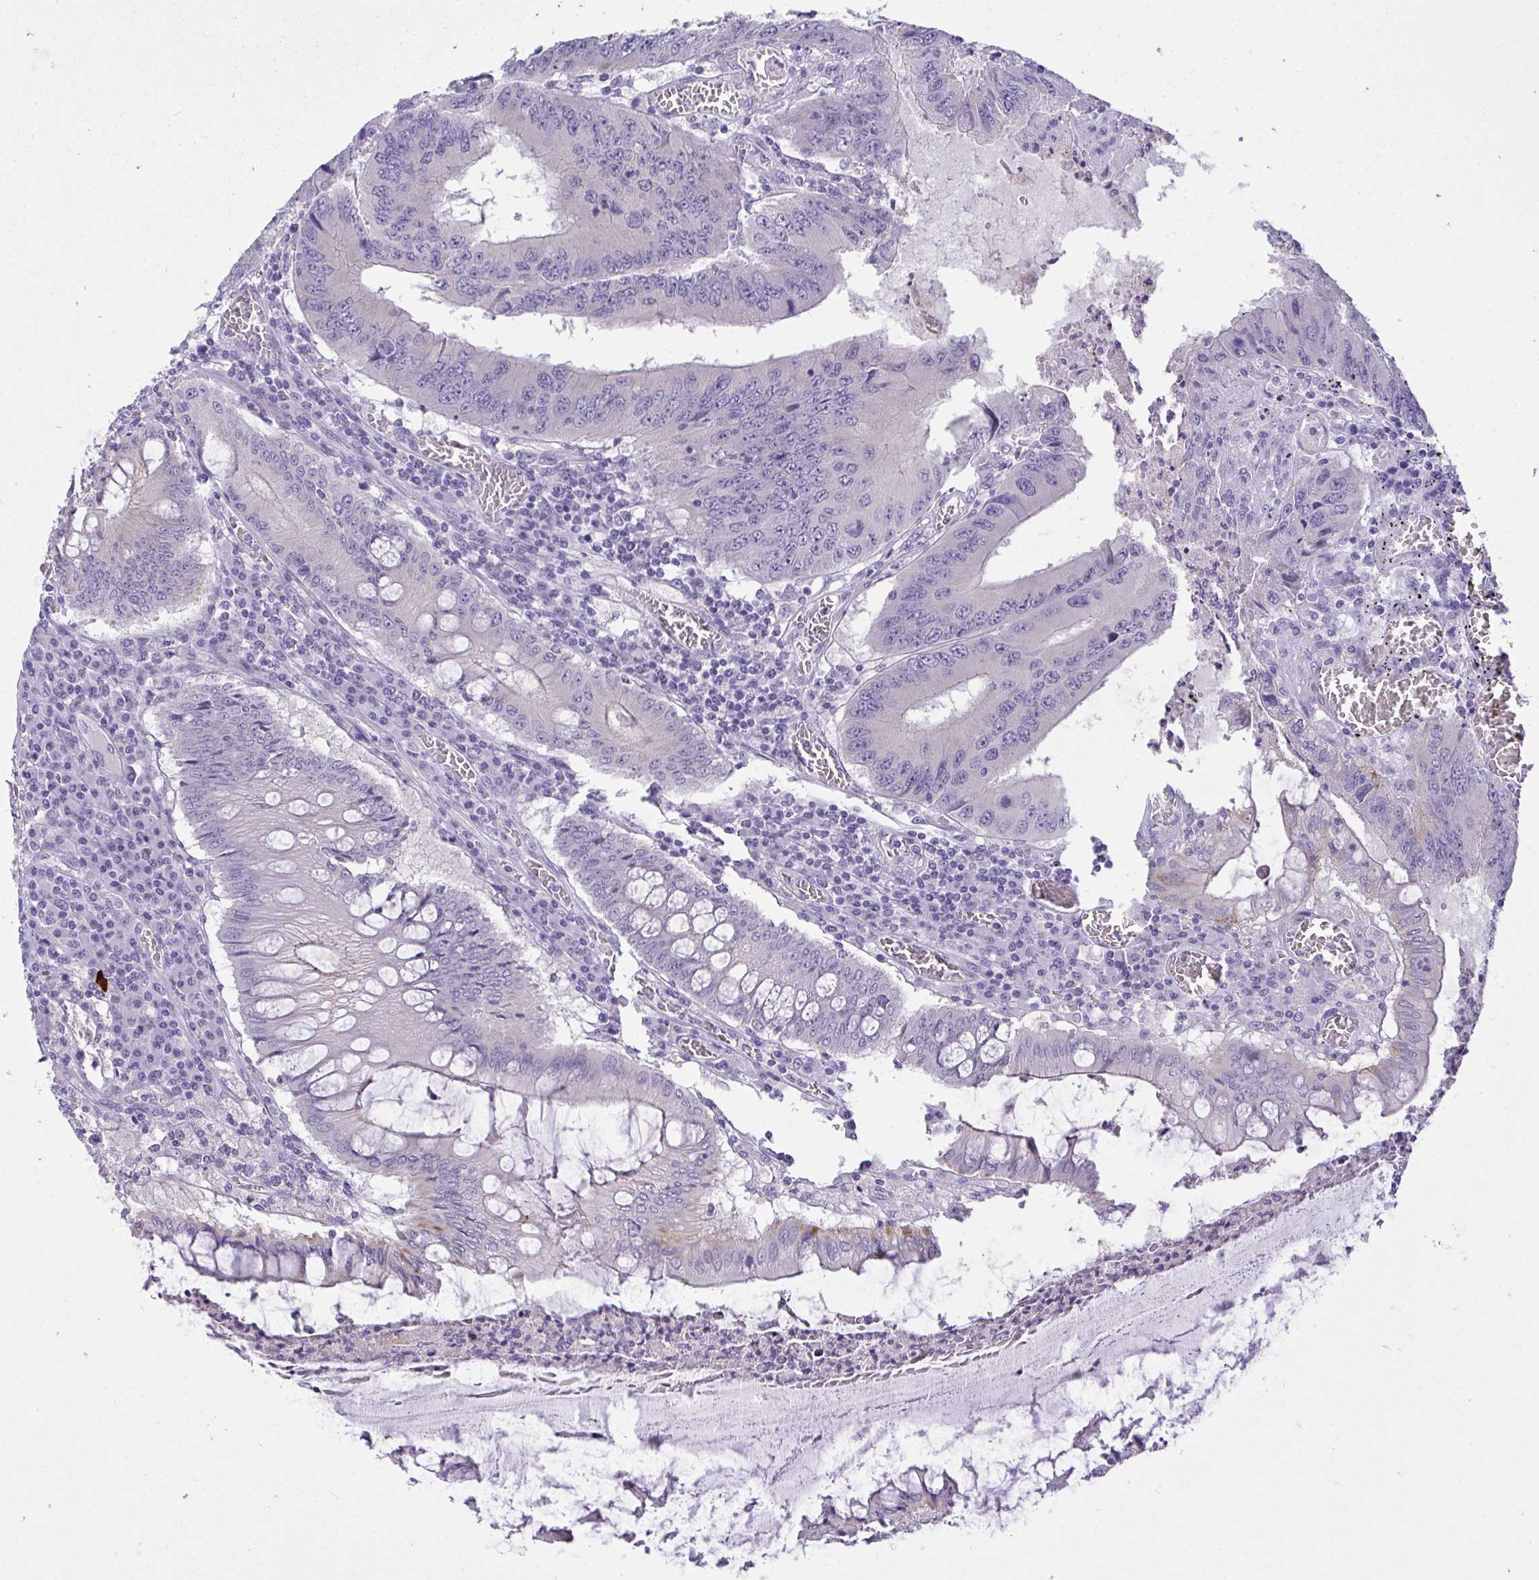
{"staining": {"intensity": "negative", "quantity": "none", "location": "none"}, "tissue": "colorectal cancer", "cell_type": "Tumor cells", "image_type": "cancer", "snomed": [{"axis": "morphology", "description": "Adenocarcinoma, NOS"}, {"axis": "topography", "description": "Colon"}], "caption": "Image shows no protein positivity in tumor cells of colorectal adenocarcinoma tissue.", "gene": "VGLL3", "patient": {"sex": "male", "age": 53}}